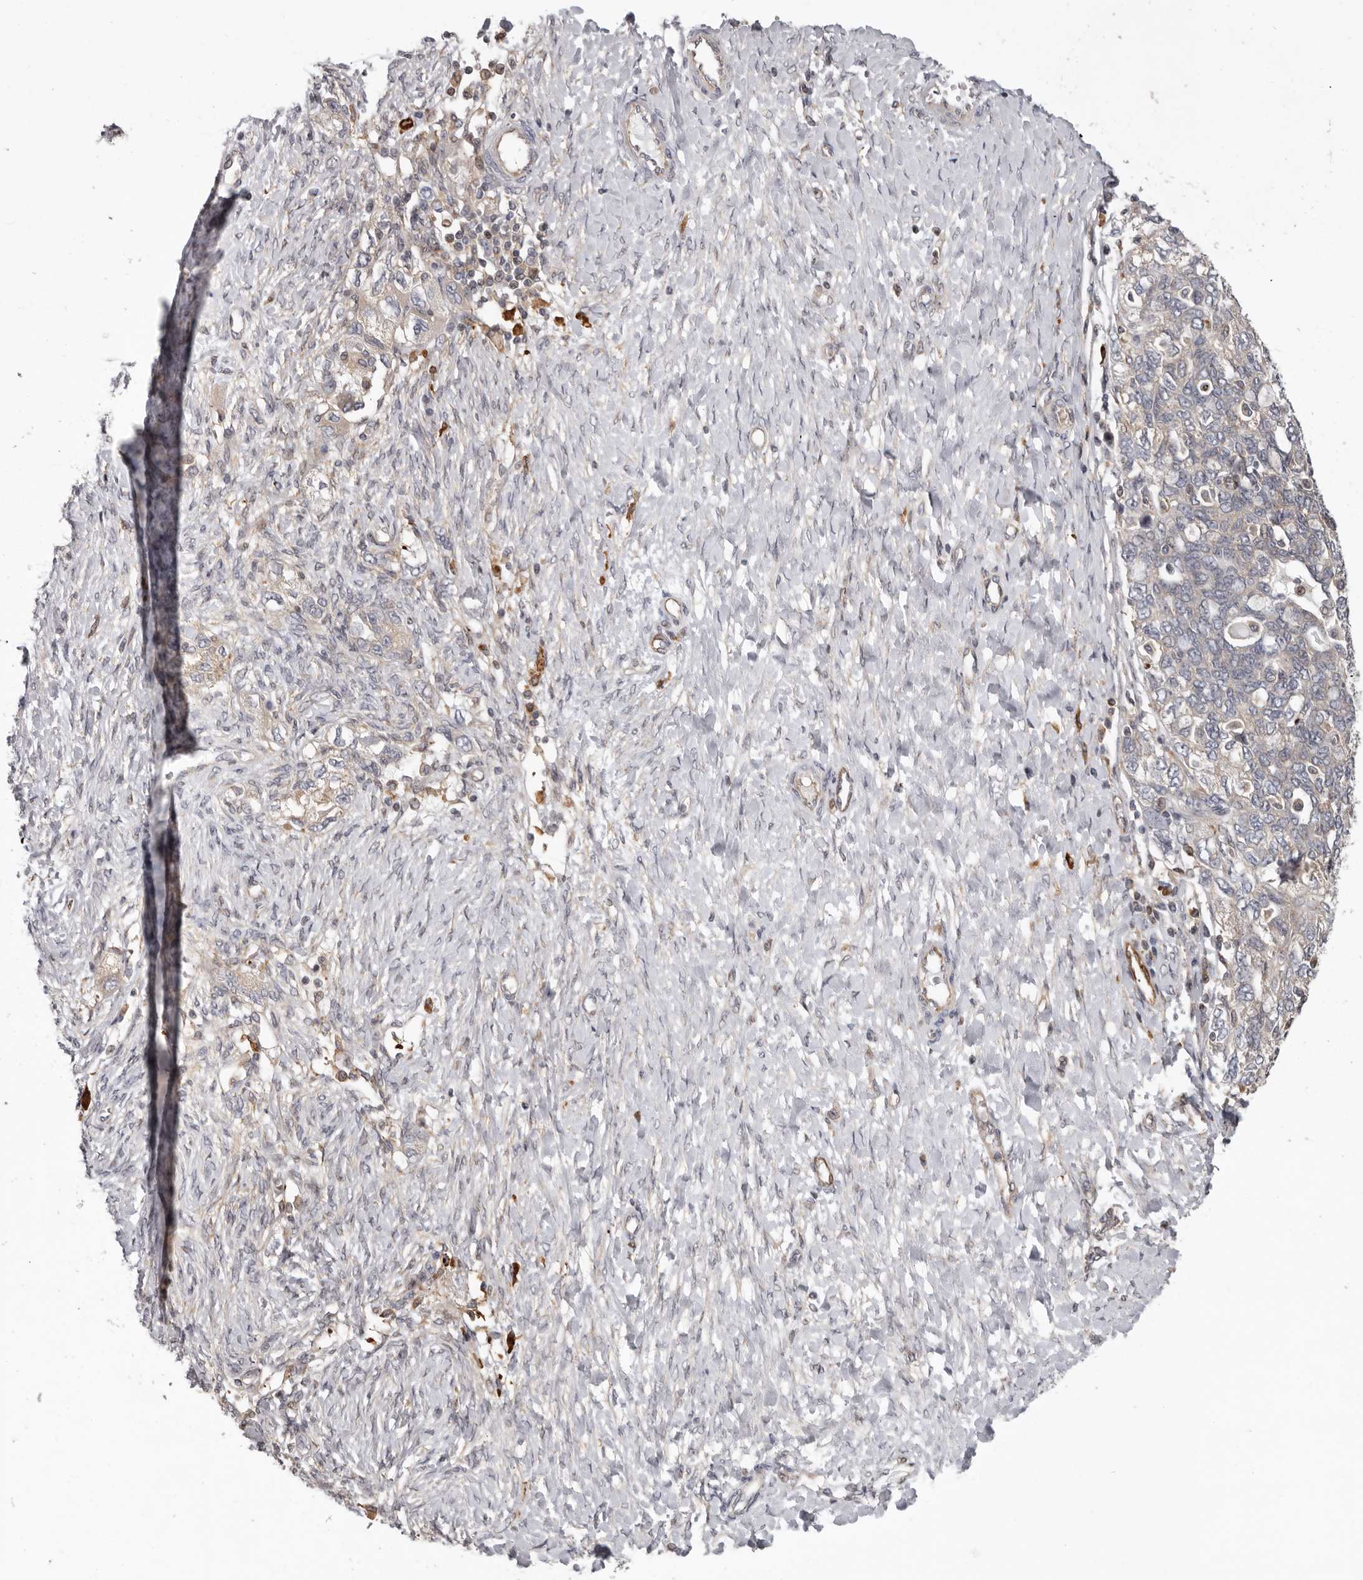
{"staining": {"intensity": "negative", "quantity": "none", "location": "none"}, "tissue": "ovarian cancer", "cell_type": "Tumor cells", "image_type": "cancer", "snomed": [{"axis": "morphology", "description": "Carcinoma, NOS"}, {"axis": "morphology", "description": "Cystadenocarcinoma, serous, NOS"}, {"axis": "topography", "description": "Ovary"}], "caption": "IHC of carcinoma (ovarian) exhibits no positivity in tumor cells.", "gene": "FGFR4", "patient": {"sex": "female", "age": 69}}